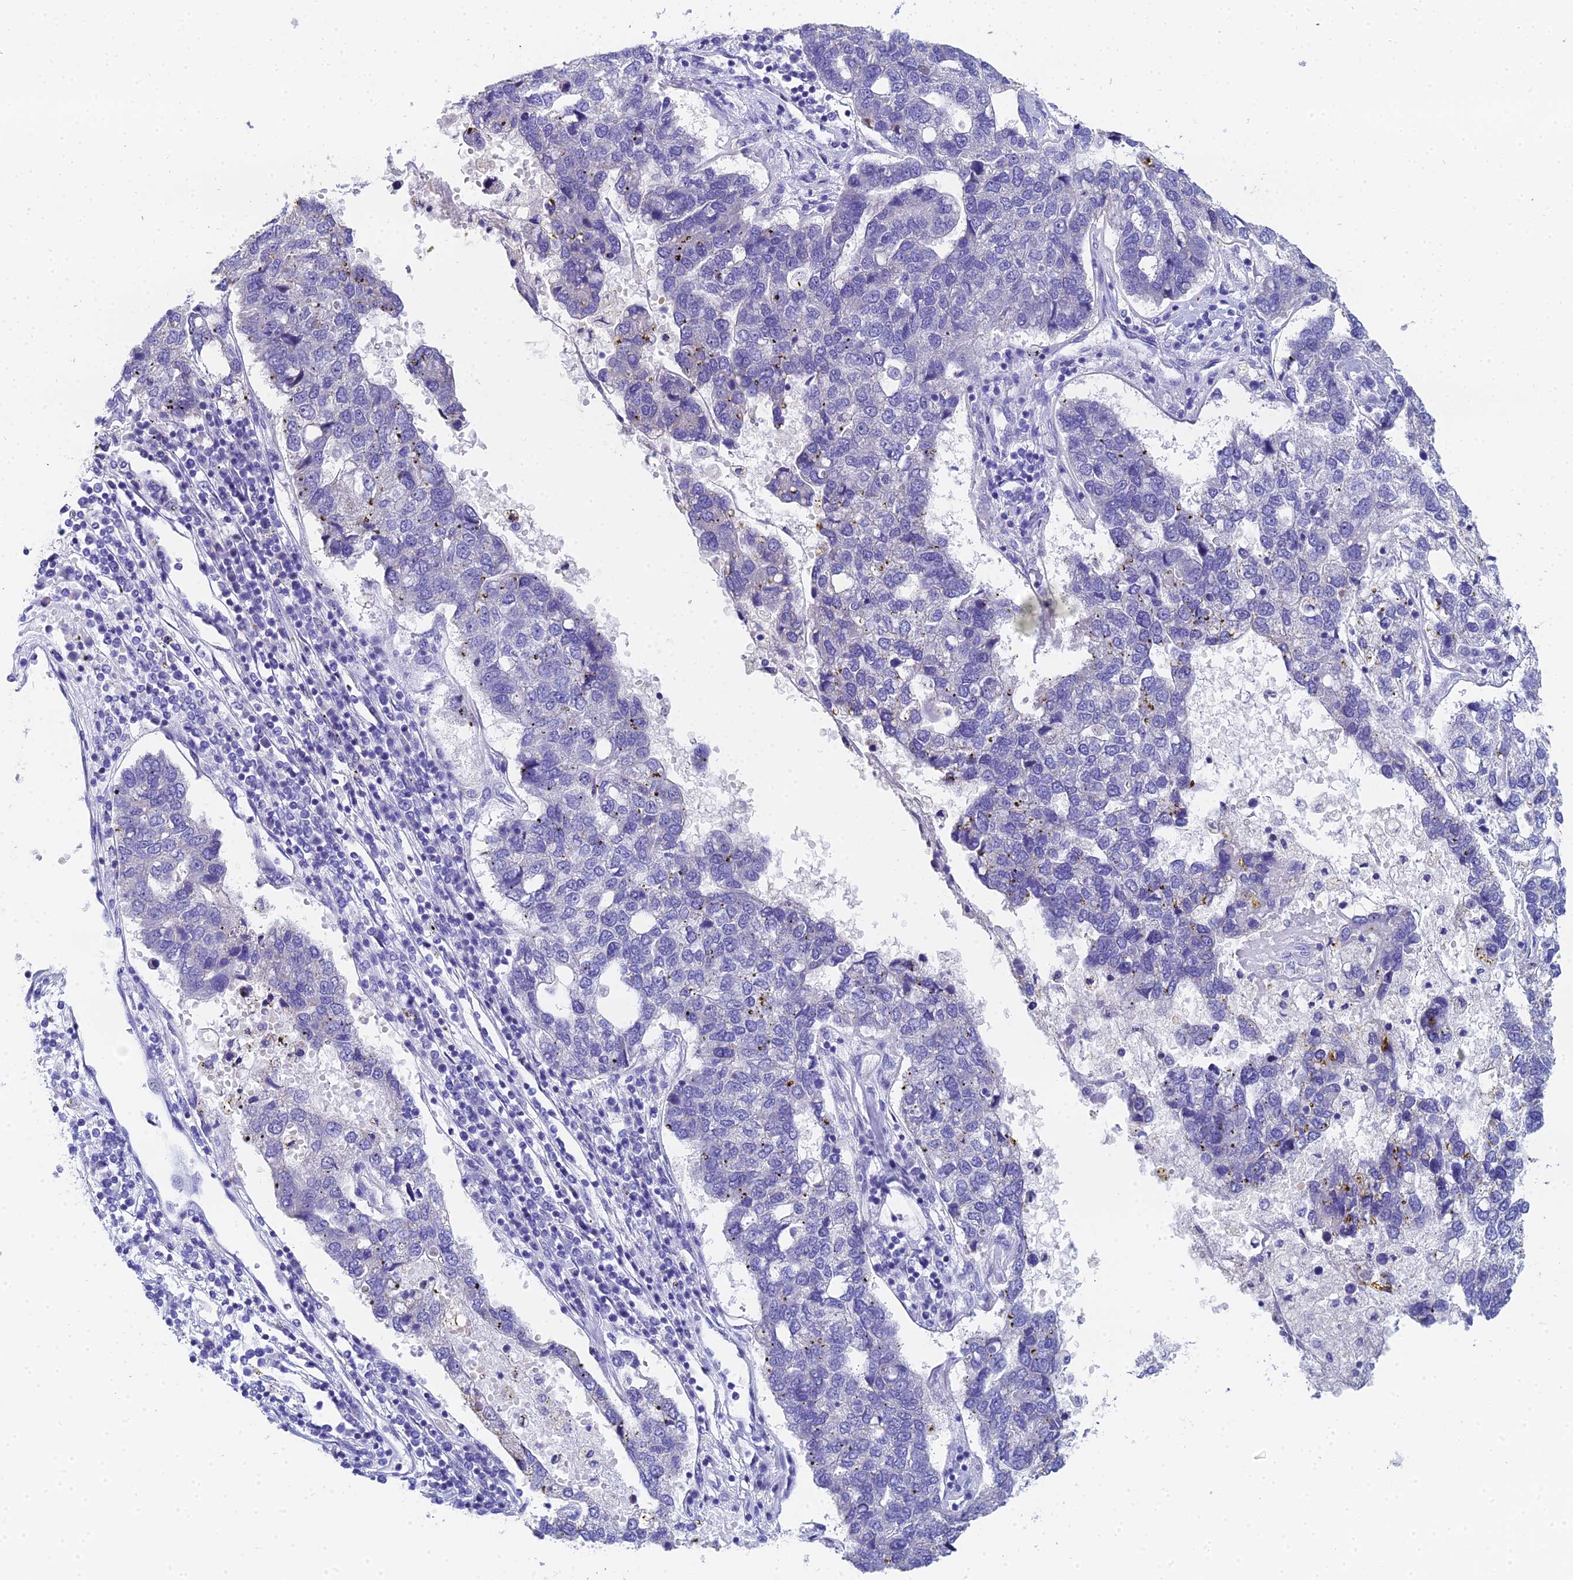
{"staining": {"intensity": "negative", "quantity": "none", "location": "none"}, "tissue": "pancreatic cancer", "cell_type": "Tumor cells", "image_type": "cancer", "snomed": [{"axis": "morphology", "description": "Adenocarcinoma, NOS"}, {"axis": "topography", "description": "Pancreas"}], "caption": "DAB immunohistochemical staining of human pancreatic cancer (adenocarcinoma) displays no significant expression in tumor cells. Brightfield microscopy of immunohistochemistry (IHC) stained with DAB (3,3'-diaminobenzidine) (brown) and hematoxylin (blue), captured at high magnification.", "gene": "OCM", "patient": {"sex": "female", "age": 61}}